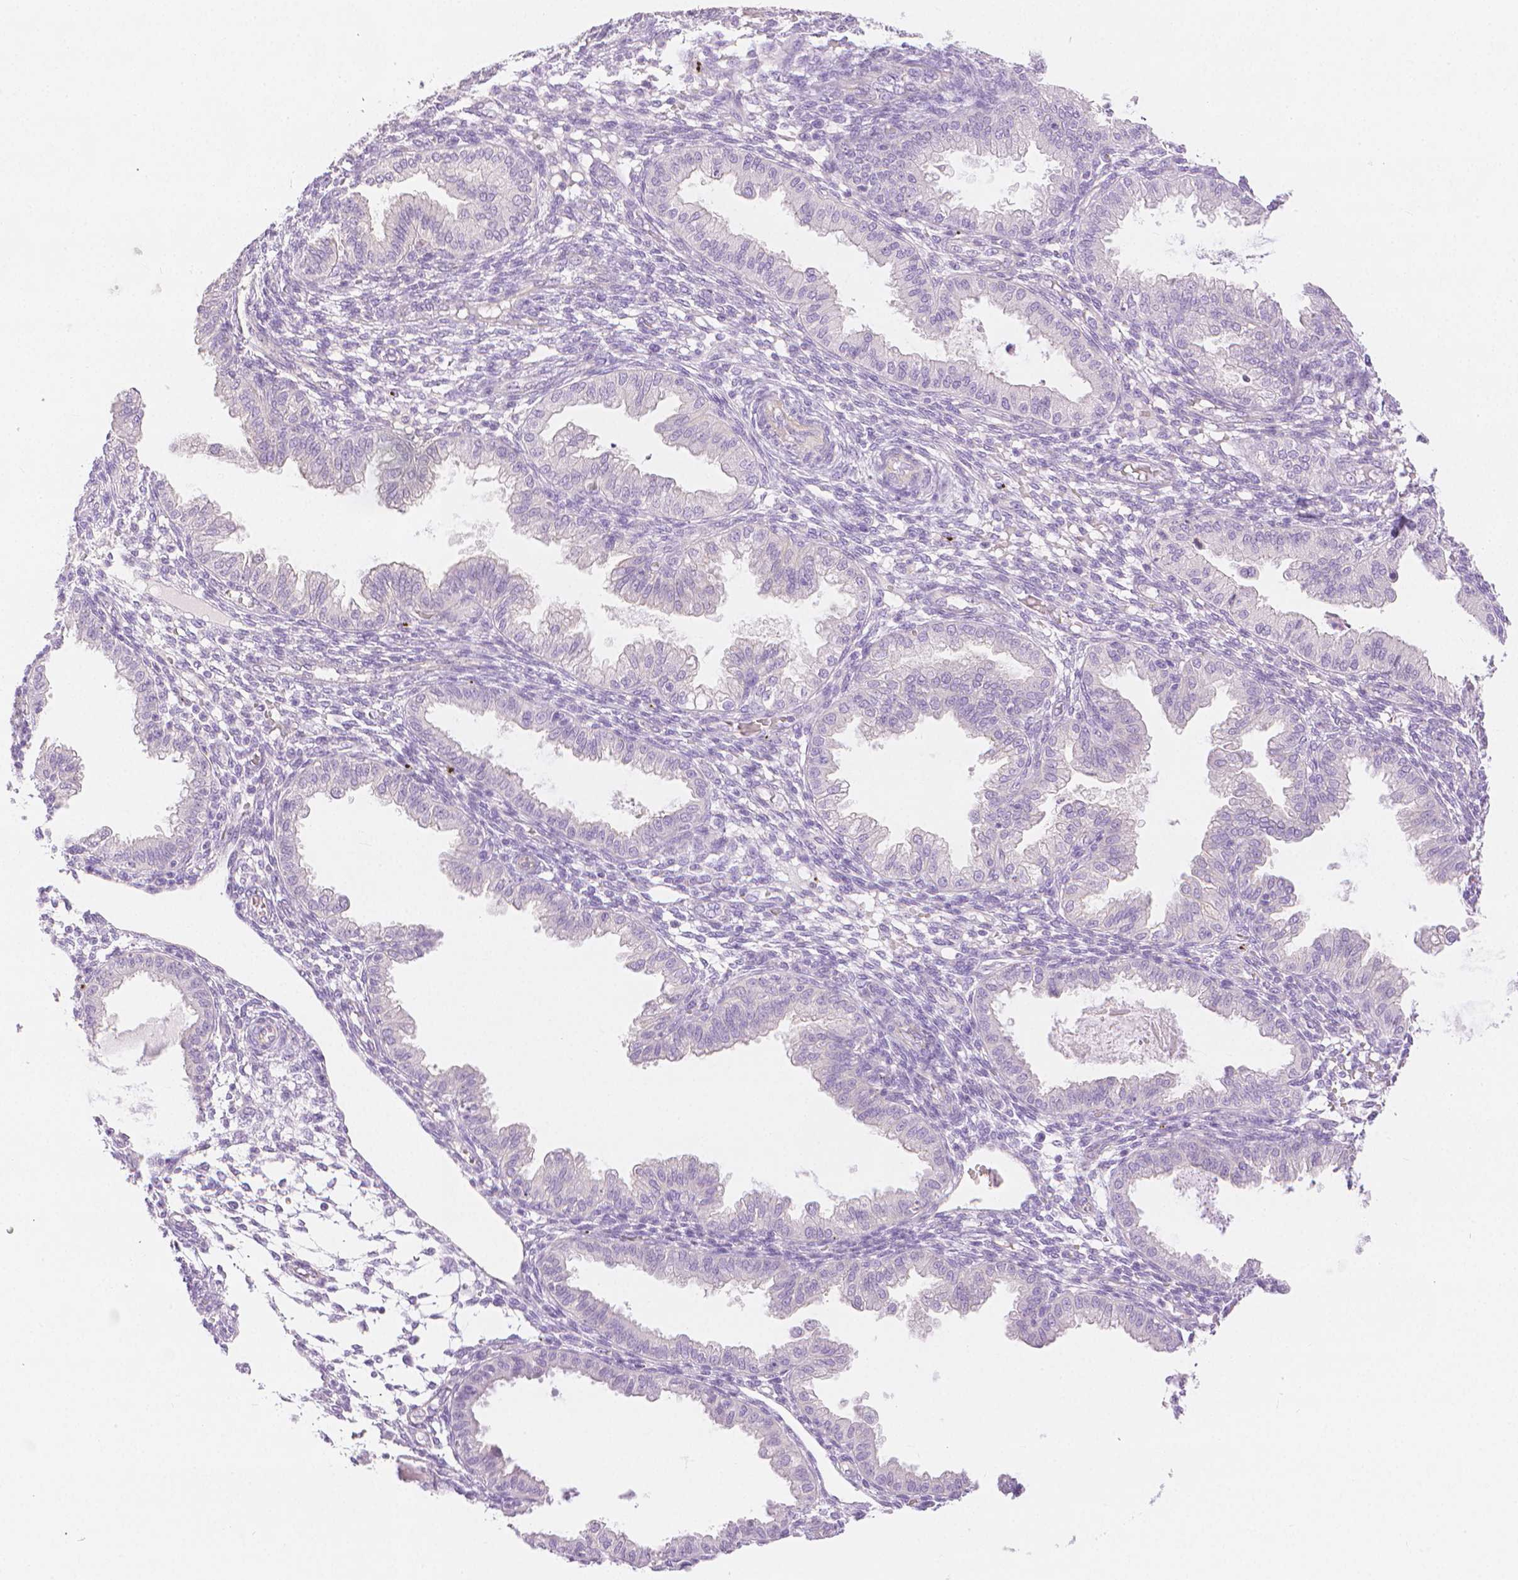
{"staining": {"intensity": "negative", "quantity": "none", "location": "none"}, "tissue": "endometrium", "cell_type": "Cells in endometrial stroma", "image_type": "normal", "snomed": [{"axis": "morphology", "description": "Normal tissue, NOS"}, {"axis": "topography", "description": "Endometrium"}], "caption": "The immunohistochemistry histopathology image has no significant positivity in cells in endometrial stroma of endometrium.", "gene": "SLC27A5", "patient": {"sex": "female", "age": 33}}